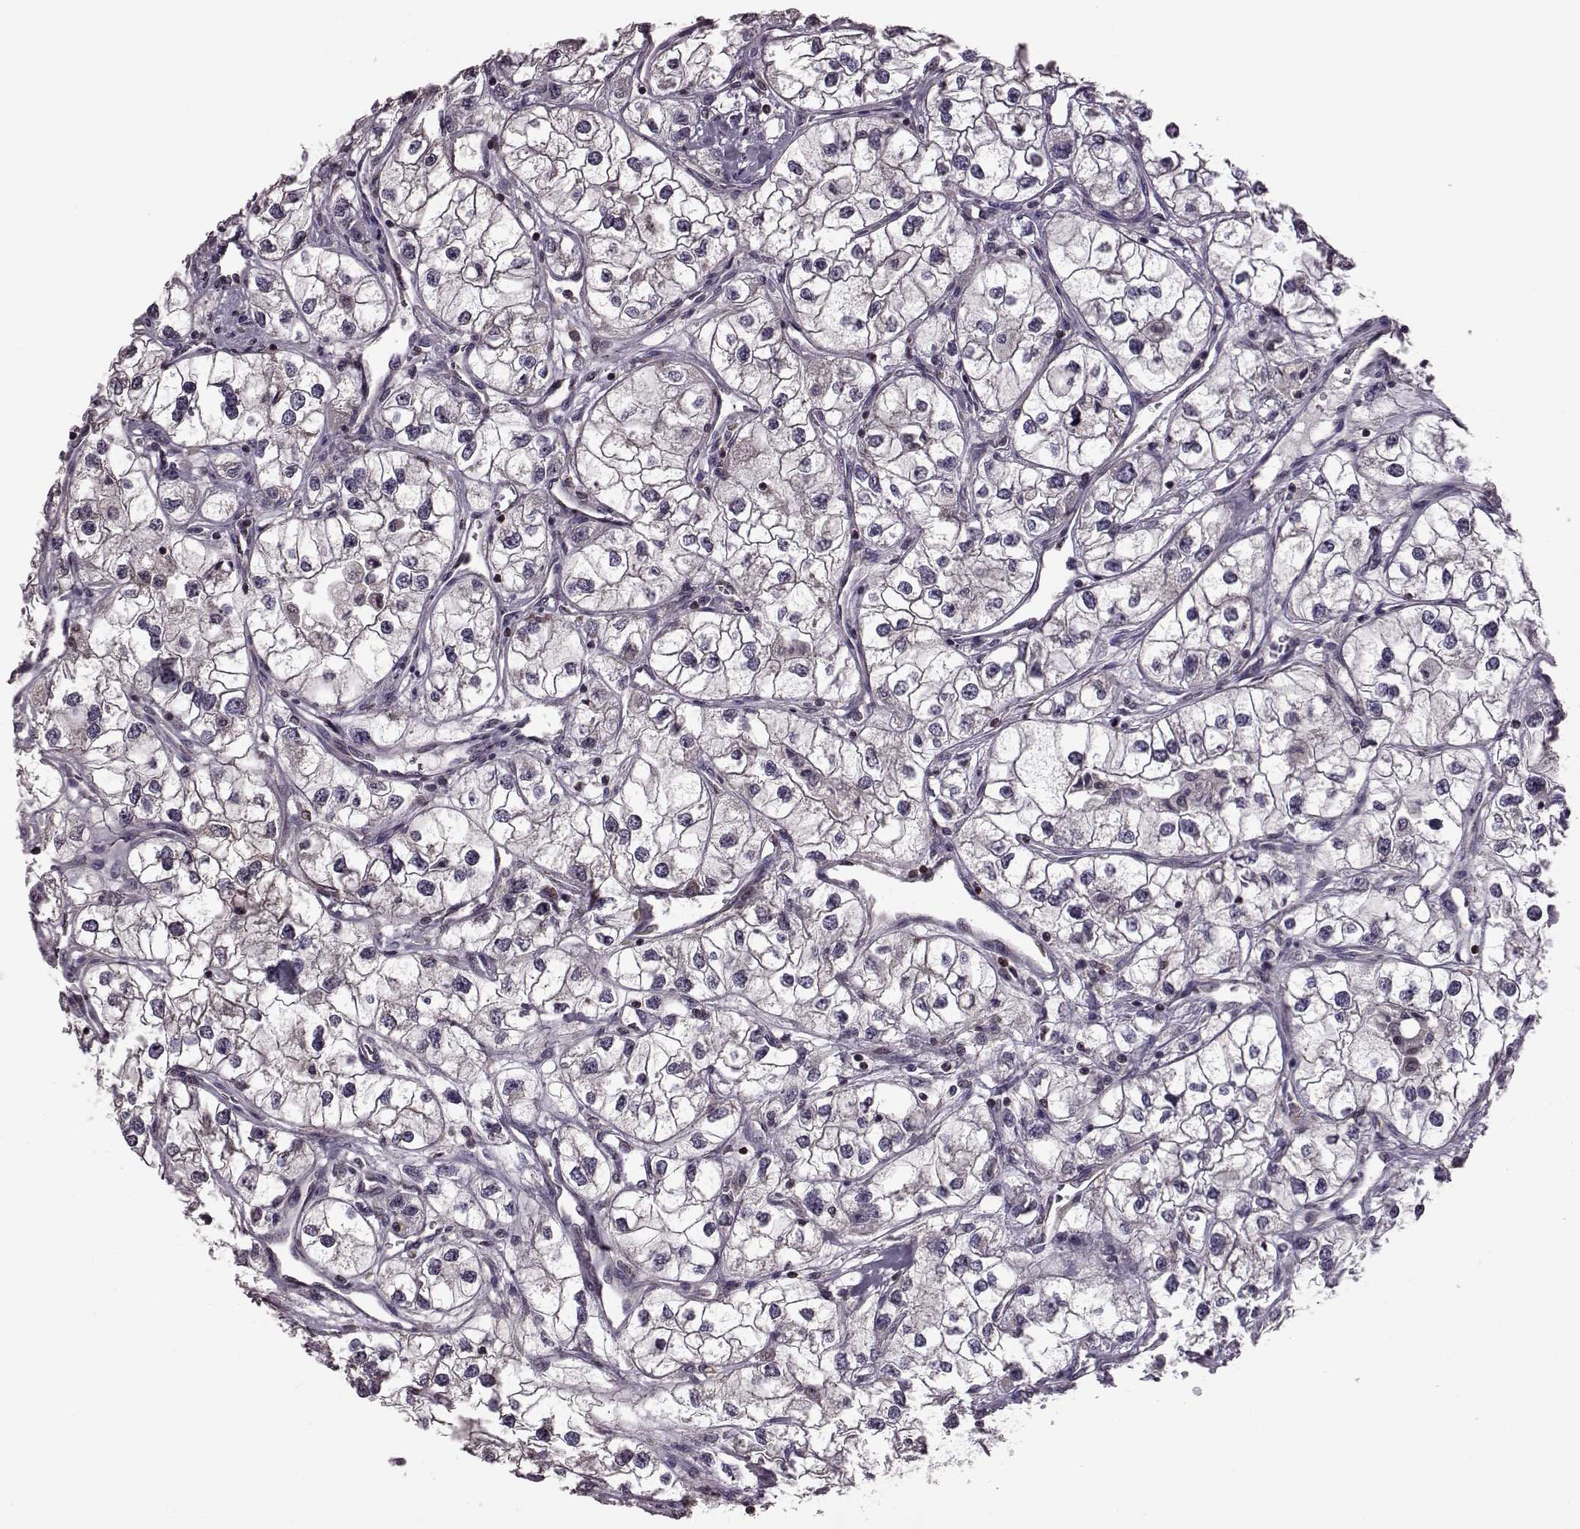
{"staining": {"intensity": "negative", "quantity": "none", "location": "none"}, "tissue": "renal cancer", "cell_type": "Tumor cells", "image_type": "cancer", "snomed": [{"axis": "morphology", "description": "Adenocarcinoma, NOS"}, {"axis": "topography", "description": "Kidney"}], "caption": "This is a micrograph of immunohistochemistry (IHC) staining of renal cancer, which shows no positivity in tumor cells. (Brightfield microscopy of DAB immunohistochemistry at high magnification).", "gene": "CDC42SE1", "patient": {"sex": "male", "age": 59}}